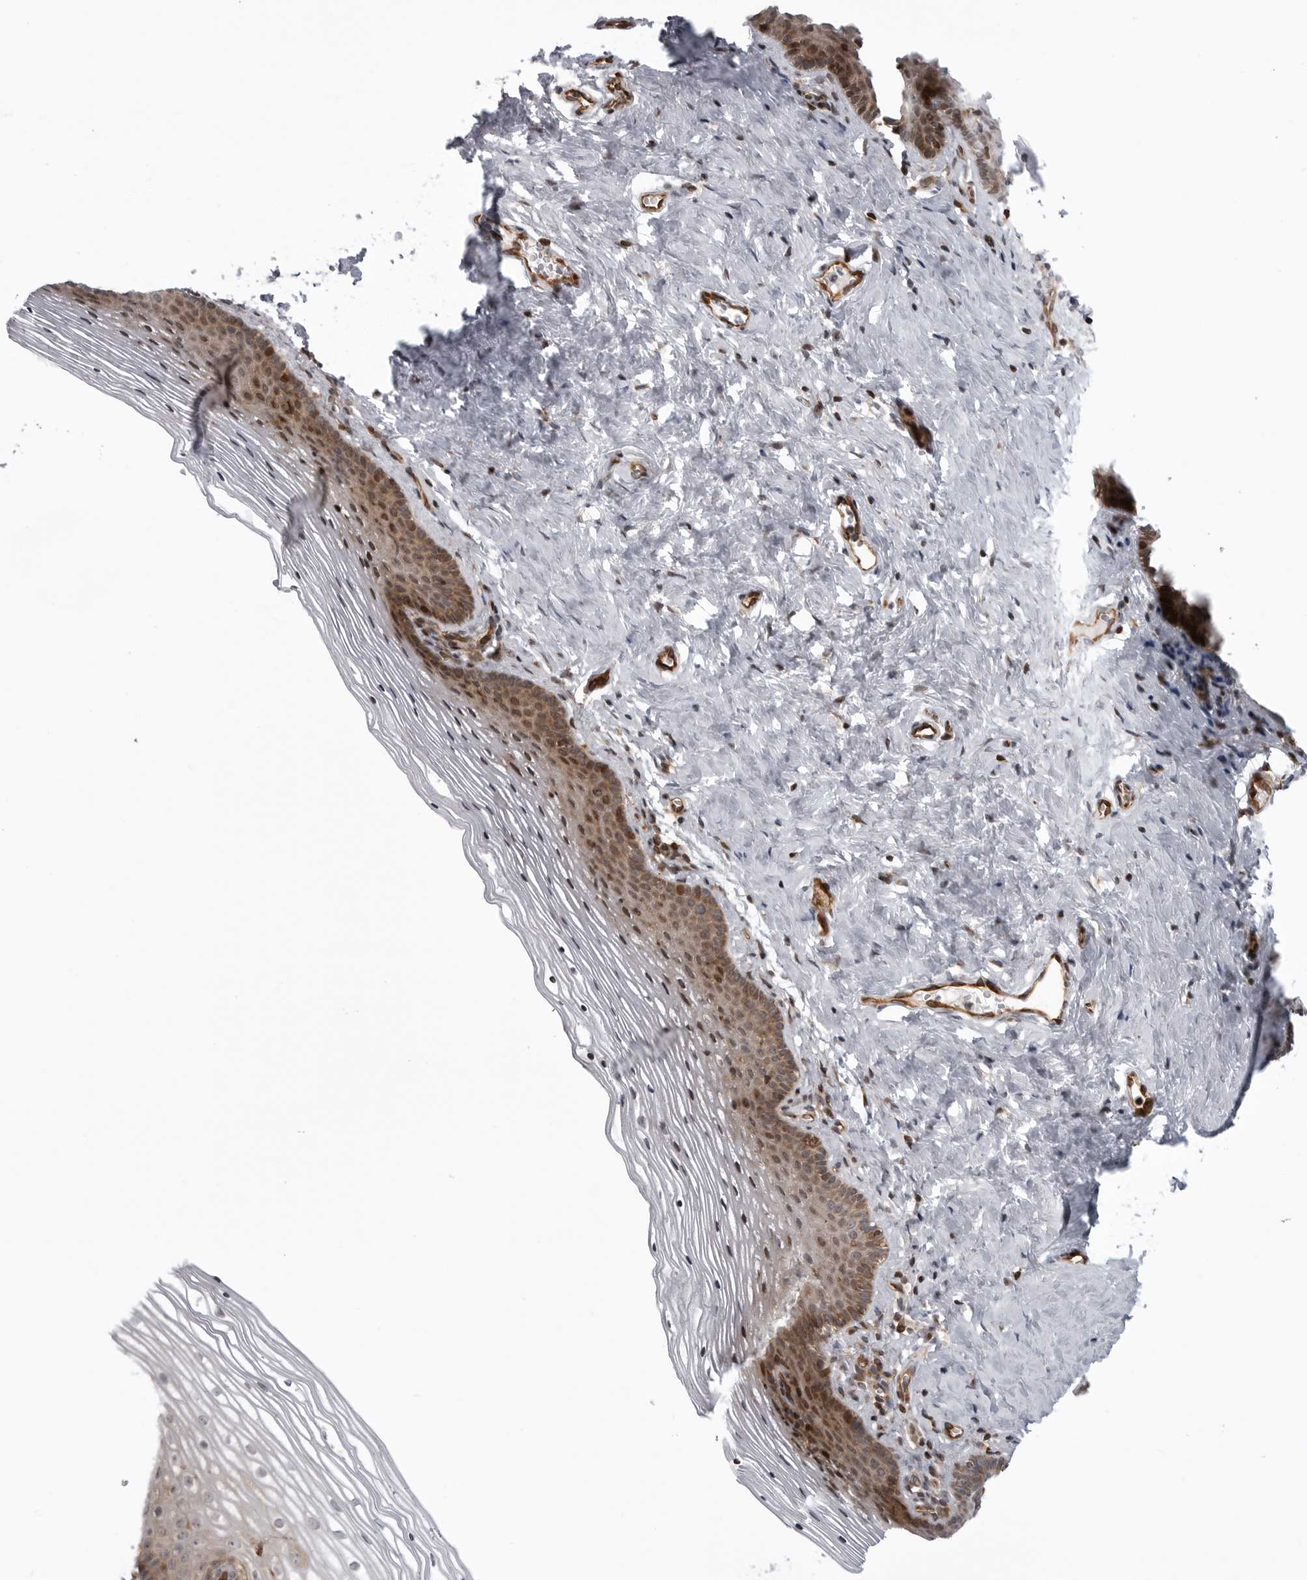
{"staining": {"intensity": "moderate", "quantity": "25%-75%", "location": "cytoplasmic/membranous"}, "tissue": "vagina", "cell_type": "Squamous epithelial cells", "image_type": "normal", "snomed": [{"axis": "morphology", "description": "Normal tissue, NOS"}, {"axis": "topography", "description": "Vagina"}], "caption": "The histopathology image displays staining of unremarkable vagina, revealing moderate cytoplasmic/membranous protein staining (brown color) within squamous epithelial cells. (Brightfield microscopy of DAB IHC at high magnification).", "gene": "ABL1", "patient": {"sex": "female", "age": 32}}